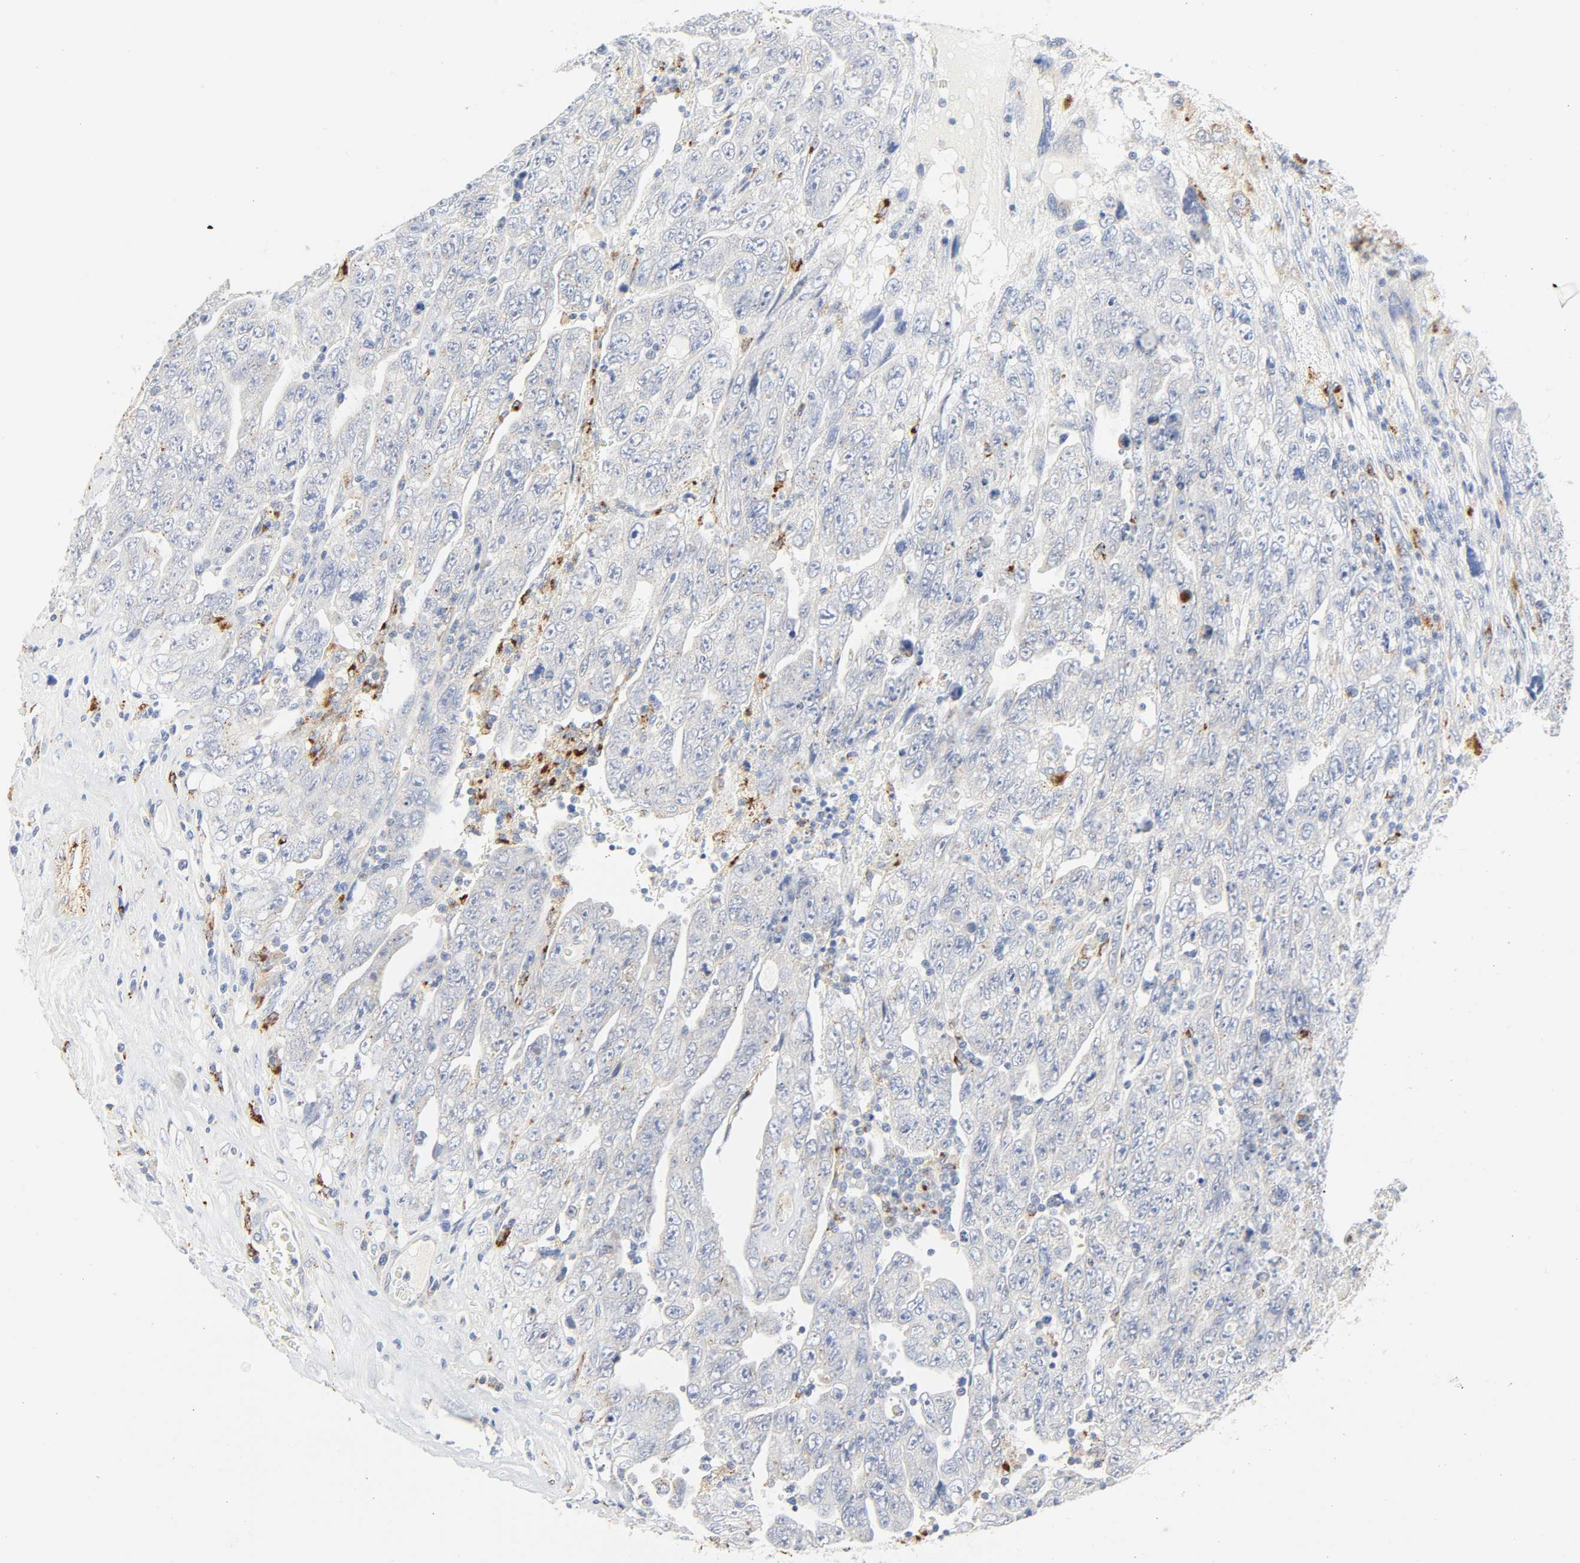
{"staining": {"intensity": "negative", "quantity": "none", "location": "none"}, "tissue": "testis cancer", "cell_type": "Tumor cells", "image_type": "cancer", "snomed": [{"axis": "morphology", "description": "Carcinoma, Embryonal, NOS"}, {"axis": "topography", "description": "Testis"}], "caption": "Immunohistochemistry histopathology image of human testis embryonal carcinoma stained for a protein (brown), which shows no staining in tumor cells.", "gene": "CAMK2A", "patient": {"sex": "male", "age": 28}}